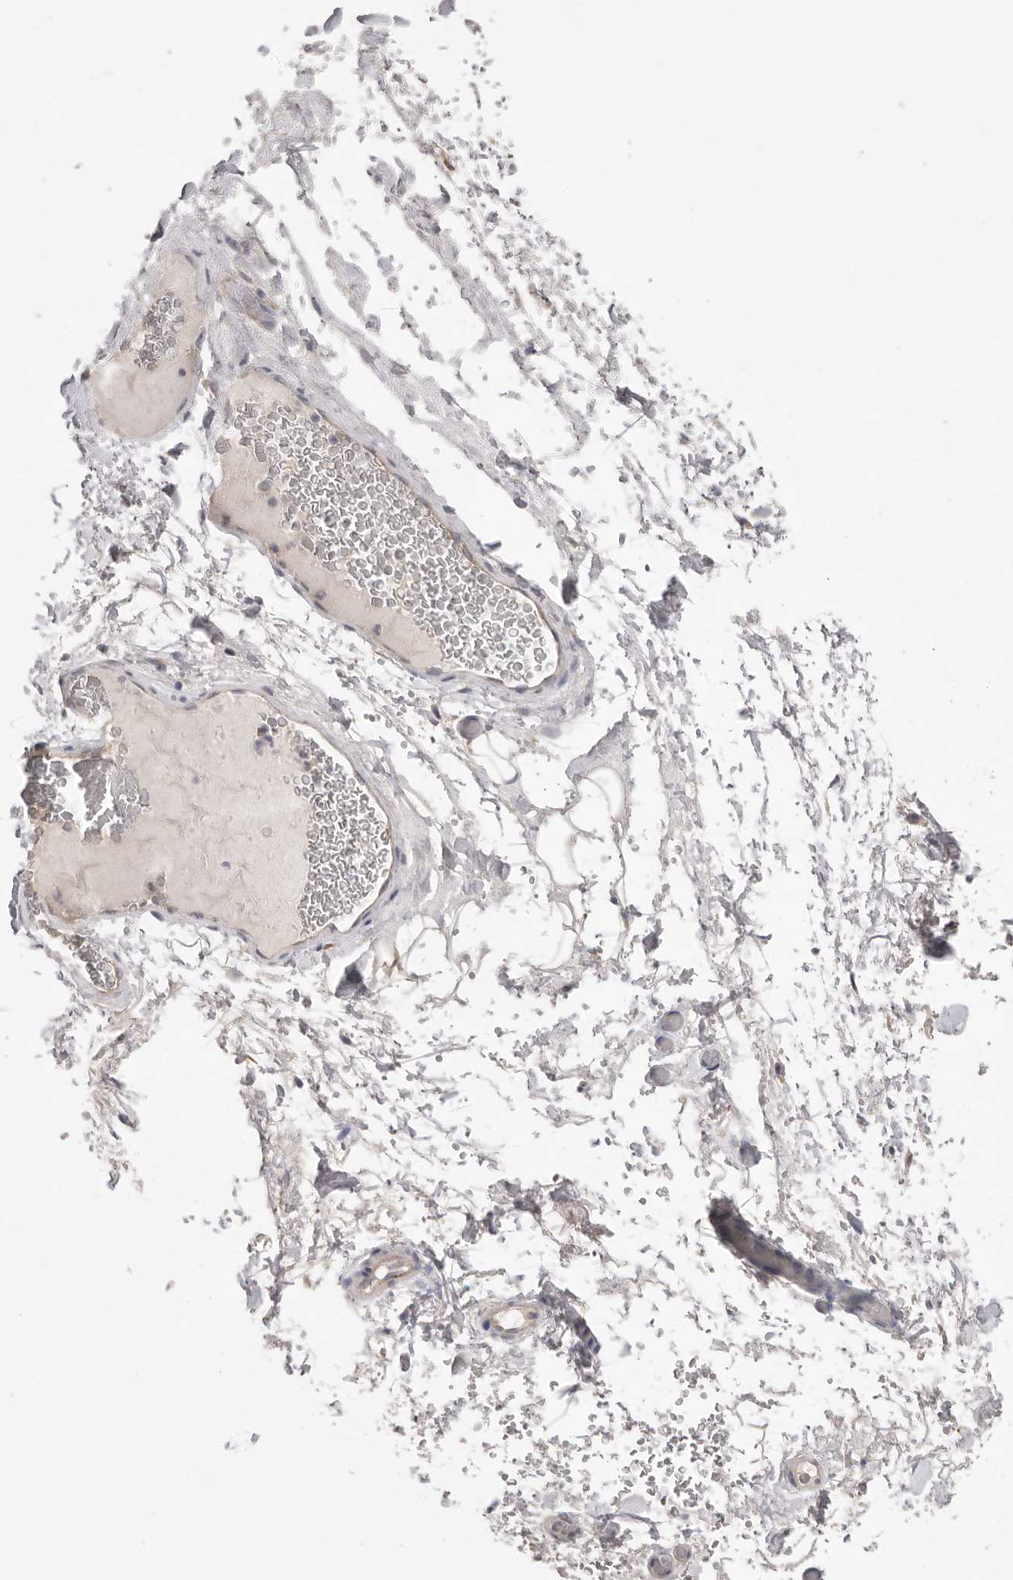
{"staining": {"intensity": "negative", "quantity": "none", "location": "none"}, "tissue": "adipose tissue", "cell_type": "Adipocytes", "image_type": "normal", "snomed": [{"axis": "morphology", "description": "Normal tissue, NOS"}, {"axis": "morphology", "description": "Adenocarcinoma, NOS"}, {"axis": "topography", "description": "Esophagus"}], "caption": "Immunohistochemistry (IHC) of normal human adipose tissue reveals no expression in adipocytes.", "gene": "TLR3", "patient": {"sex": "male", "age": 62}}